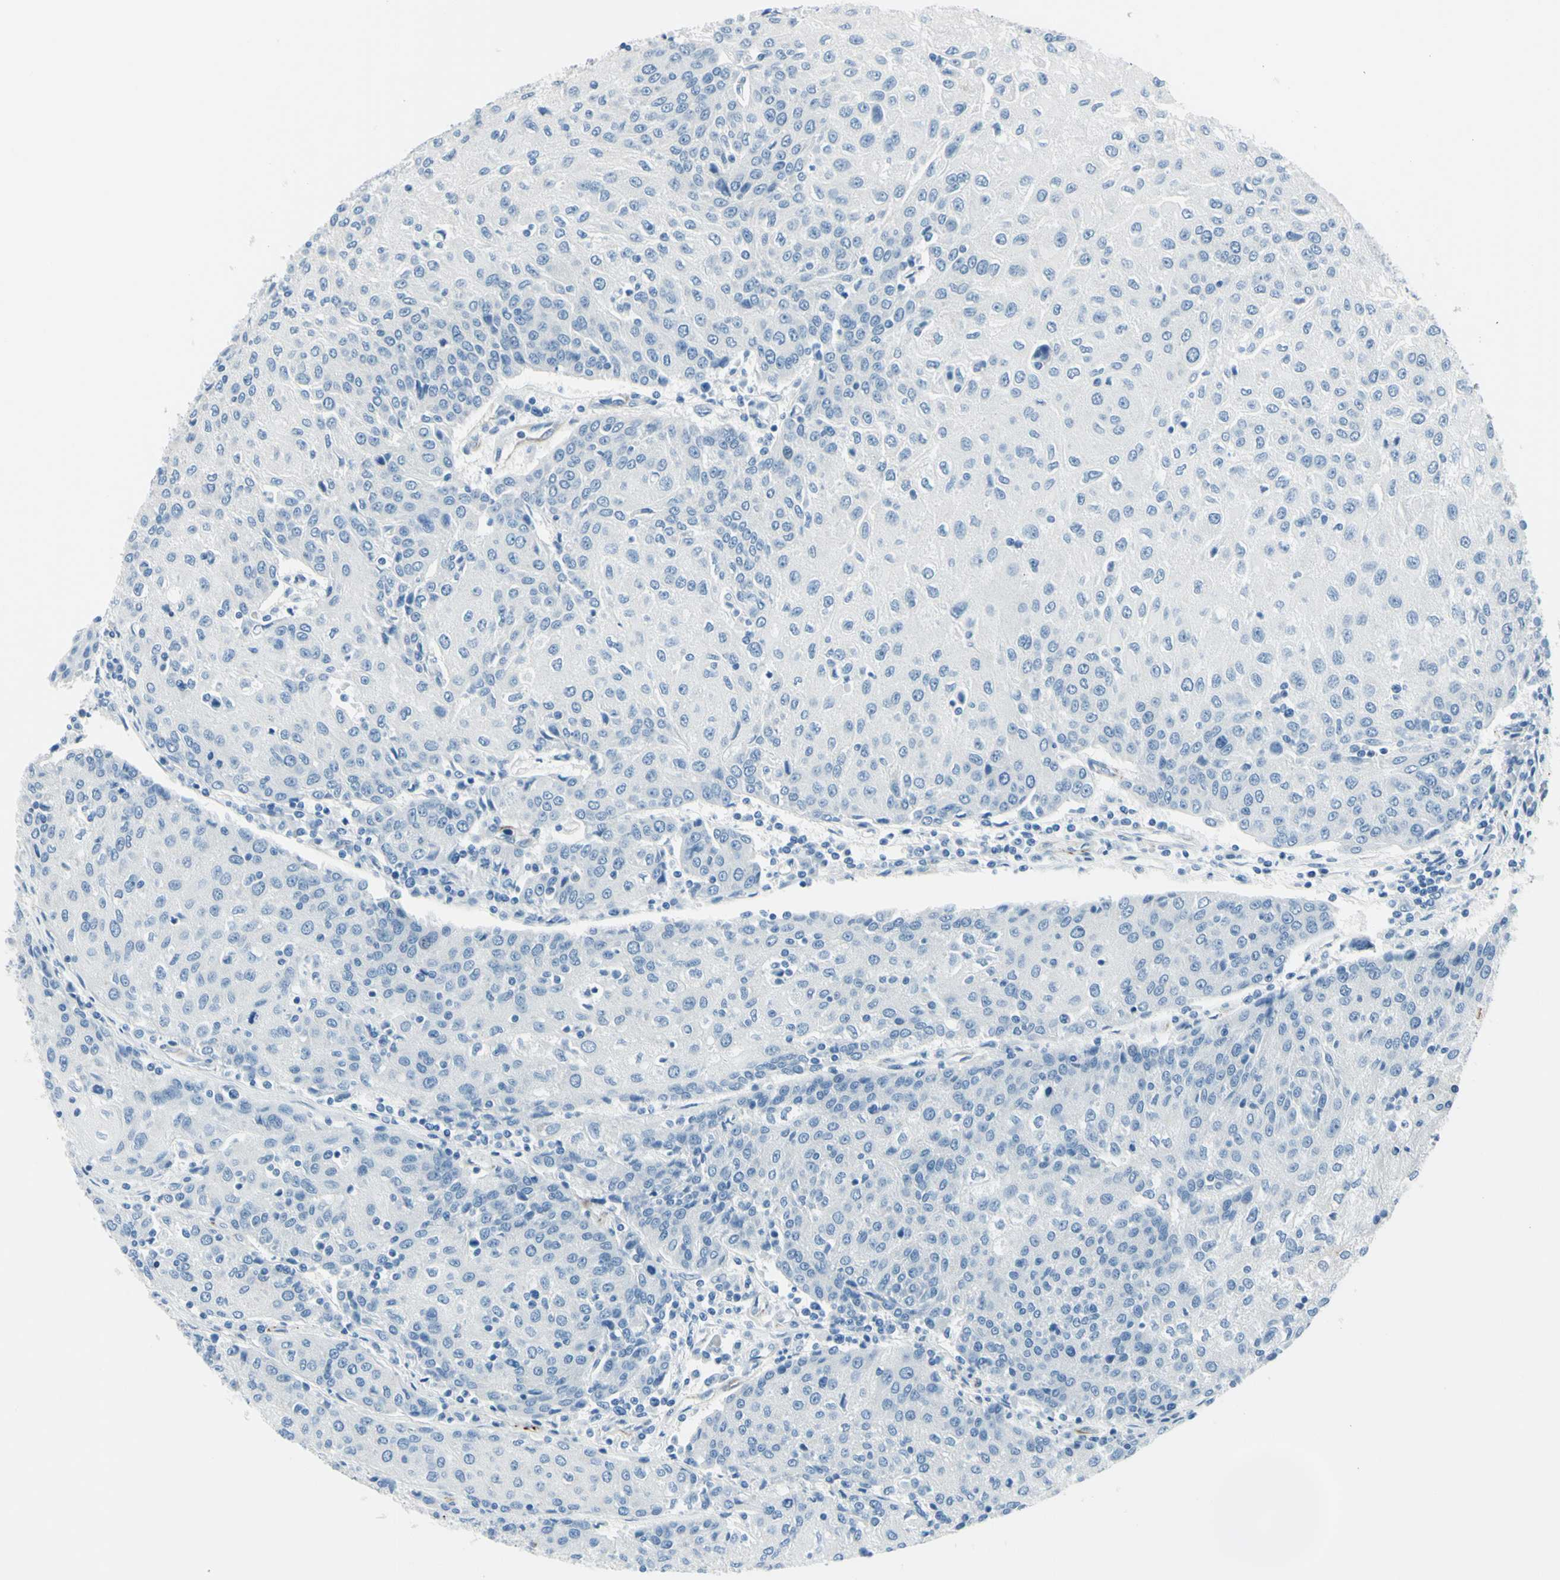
{"staining": {"intensity": "negative", "quantity": "none", "location": "none"}, "tissue": "urothelial cancer", "cell_type": "Tumor cells", "image_type": "cancer", "snomed": [{"axis": "morphology", "description": "Urothelial carcinoma, High grade"}, {"axis": "topography", "description": "Urinary bladder"}], "caption": "IHC histopathology image of urothelial cancer stained for a protein (brown), which exhibits no expression in tumor cells.", "gene": "PTH2R", "patient": {"sex": "female", "age": 85}}